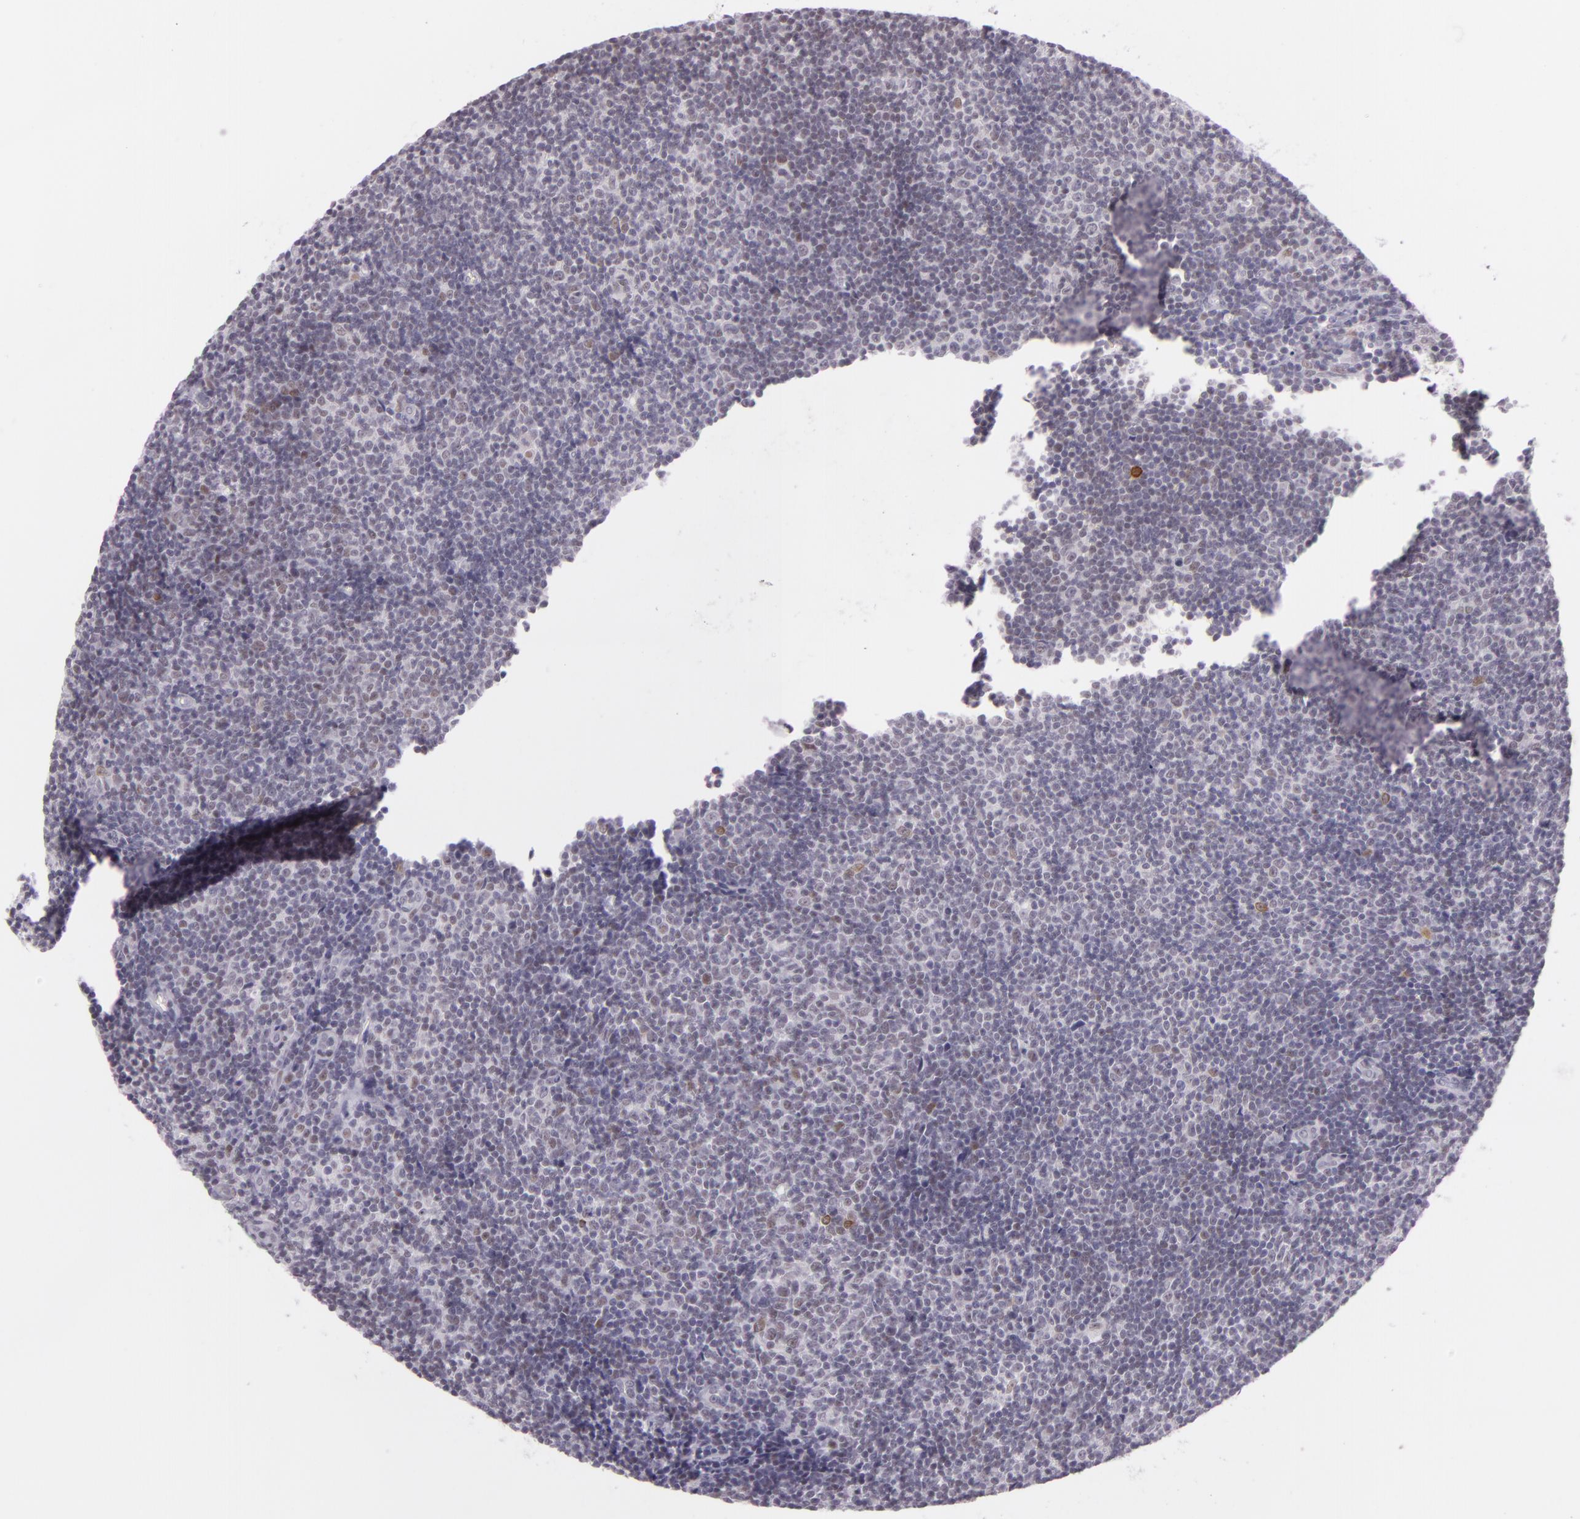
{"staining": {"intensity": "weak", "quantity": "<25%", "location": "nuclear"}, "tissue": "lymphoma", "cell_type": "Tumor cells", "image_type": "cancer", "snomed": [{"axis": "morphology", "description": "Malignant lymphoma, non-Hodgkin's type, Low grade"}, {"axis": "topography", "description": "Lymph node"}], "caption": "Human low-grade malignant lymphoma, non-Hodgkin's type stained for a protein using immunohistochemistry (IHC) shows no expression in tumor cells.", "gene": "CHEK2", "patient": {"sex": "male", "age": 49}}